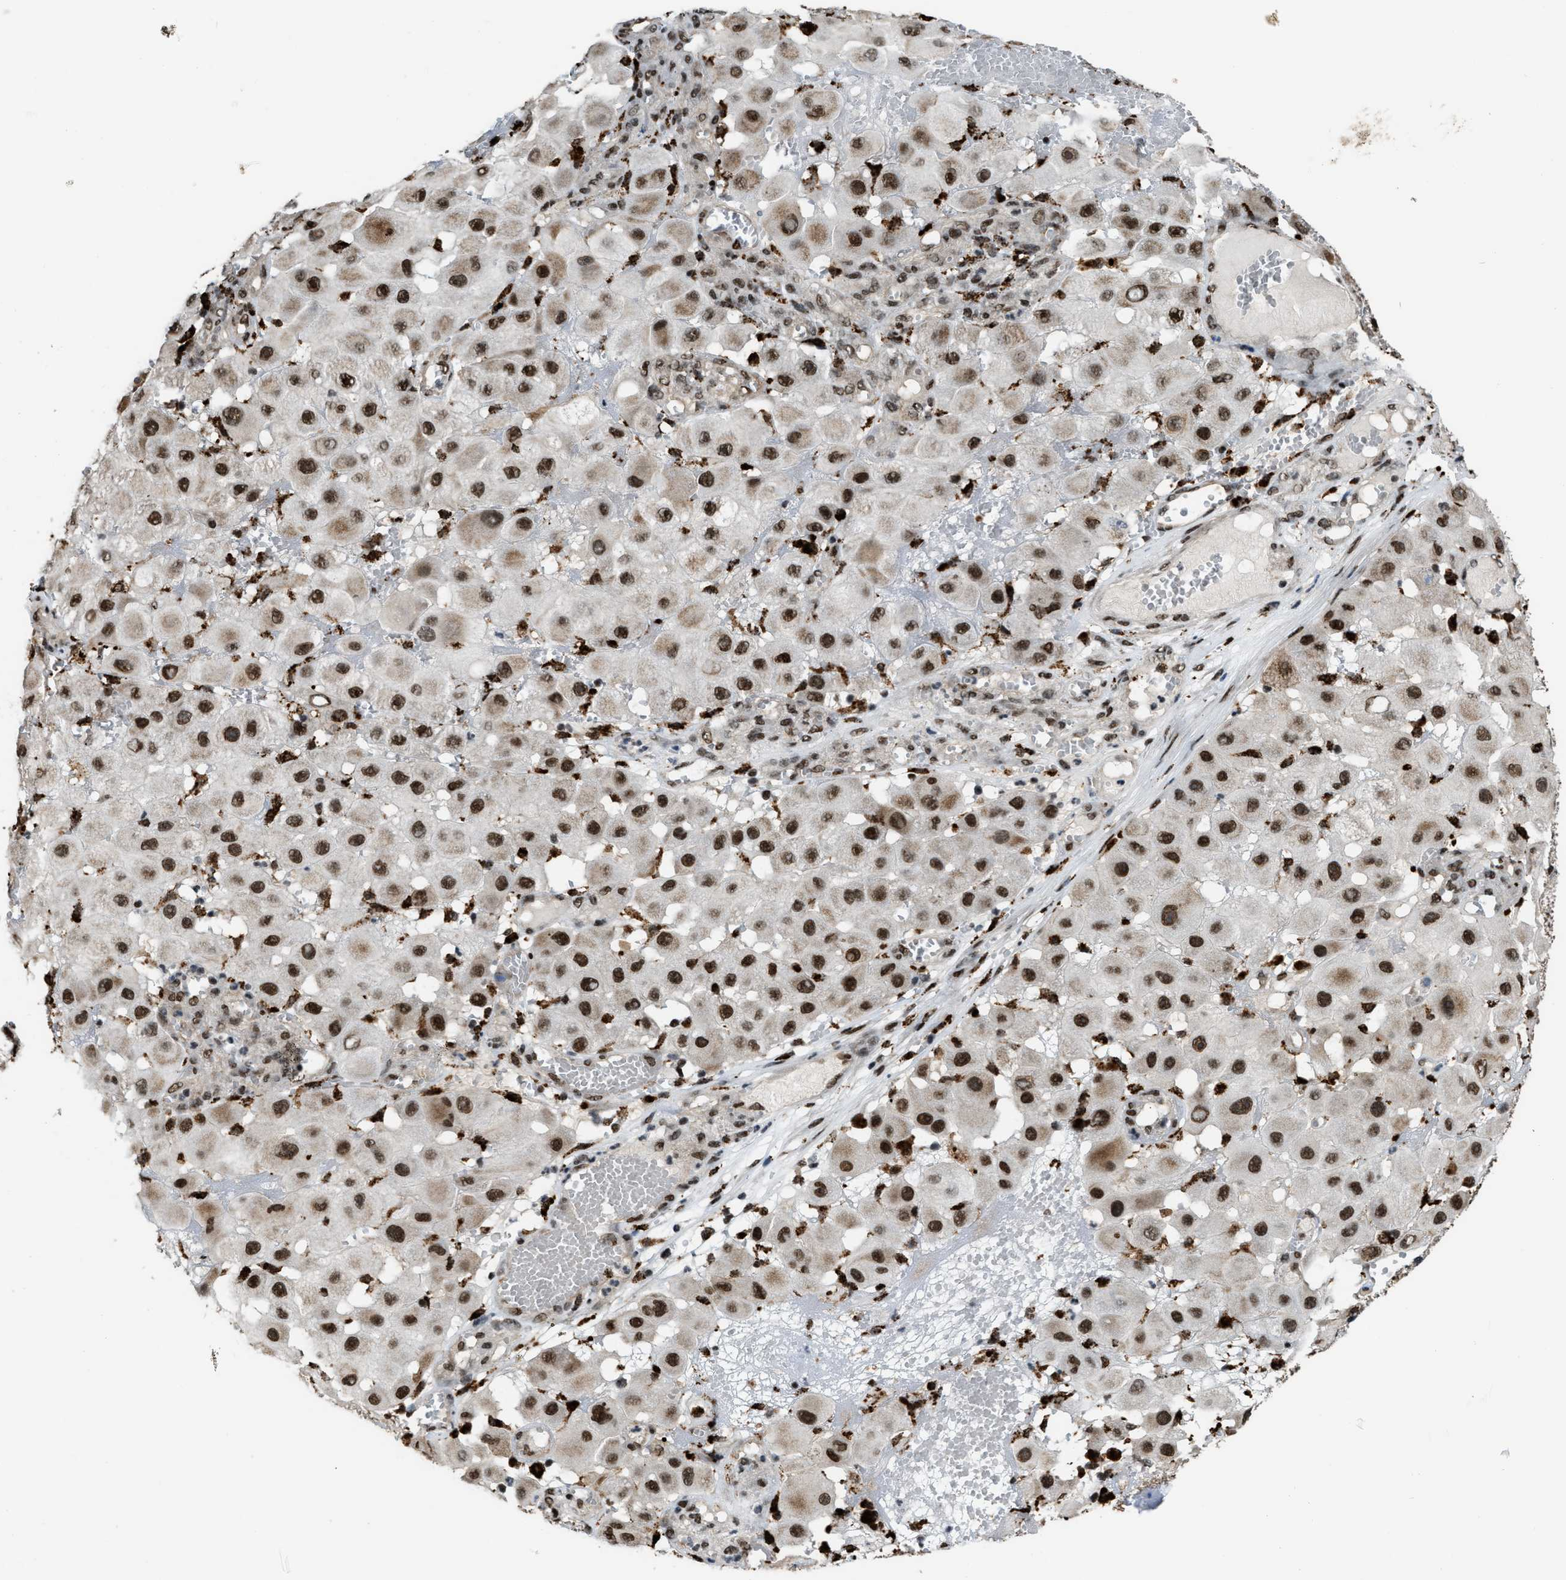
{"staining": {"intensity": "strong", "quantity": ">75%", "location": "cytoplasmic/membranous,nuclear"}, "tissue": "melanoma", "cell_type": "Tumor cells", "image_type": "cancer", "snomed": [{"axis": "morphology", "description": "Malignant melanoma, NOS"}, {"axis": "topography", "description": "Skin"}], "caption": "A brown stain labels strong cytoplasmic/membranous and nuclear expression of a protein in human malignant melanoma tumor cells. Using DAB (3,3'-diaminobenzidine) (brown) and hematoxylin (blue) stains, captured at high magnification using brightfield microscopy.", "gene": "NUMA1", "patient": {"sex": "female", "age": 81}}